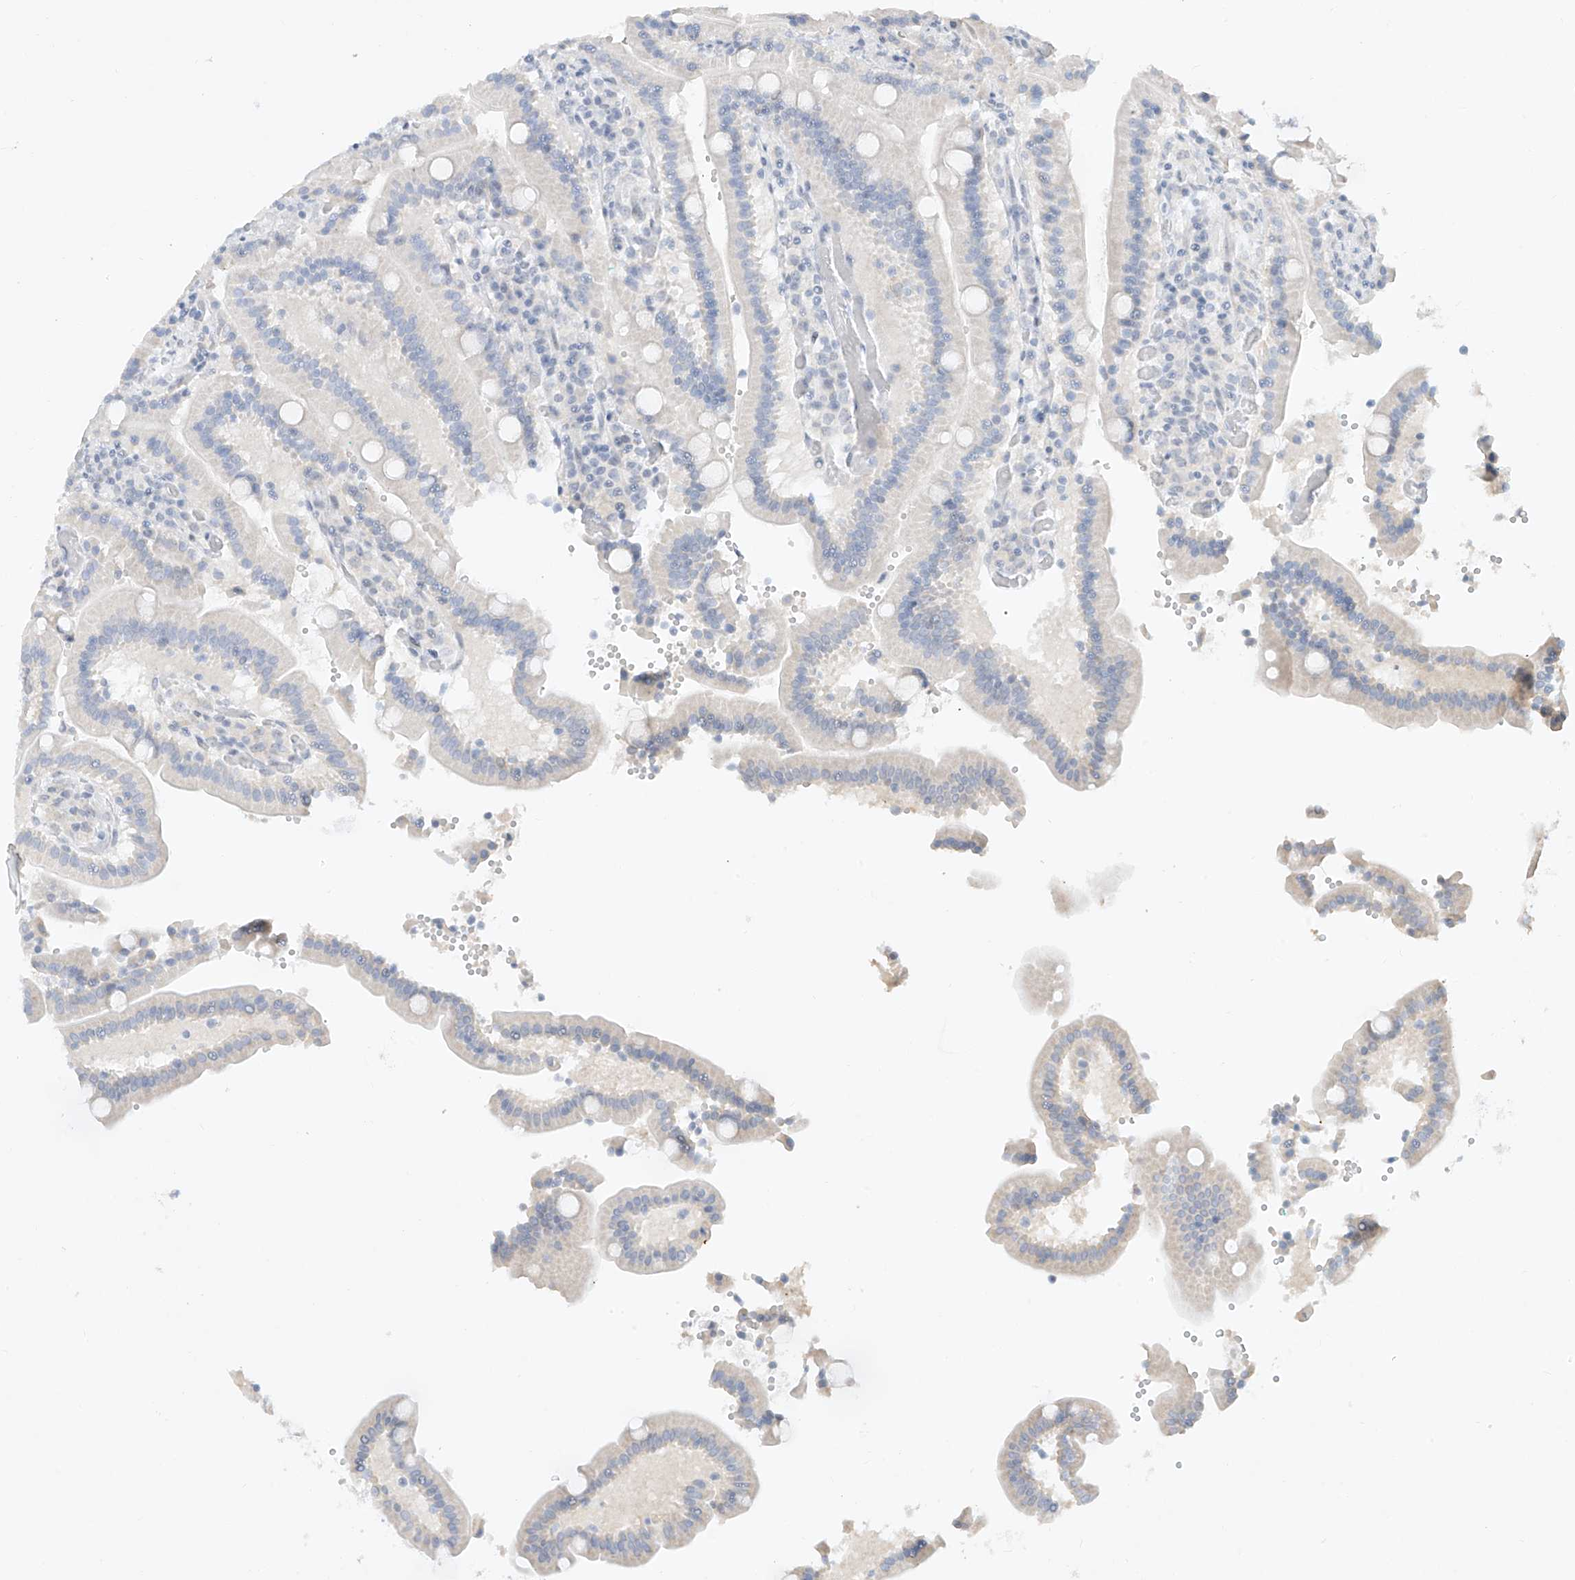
{"staining": {"intensity": "weak", "quantity": "<25%", "location": "cytoplasmic/membranous"}, "tissue": "duodenum", "cell_type": "Glandular cells", "image_type": "normal", "snomed": [{"axis": "morphology", "description": "Normal tissue, NOS"}, {"axis": "topography", "description": "Duodenum"}], "caption": "Human duodenum stained for a protein using IHC displays no expression in glandular cells.", "gene": "TASP1", "patient": {"sex": "female", "age": 62}}